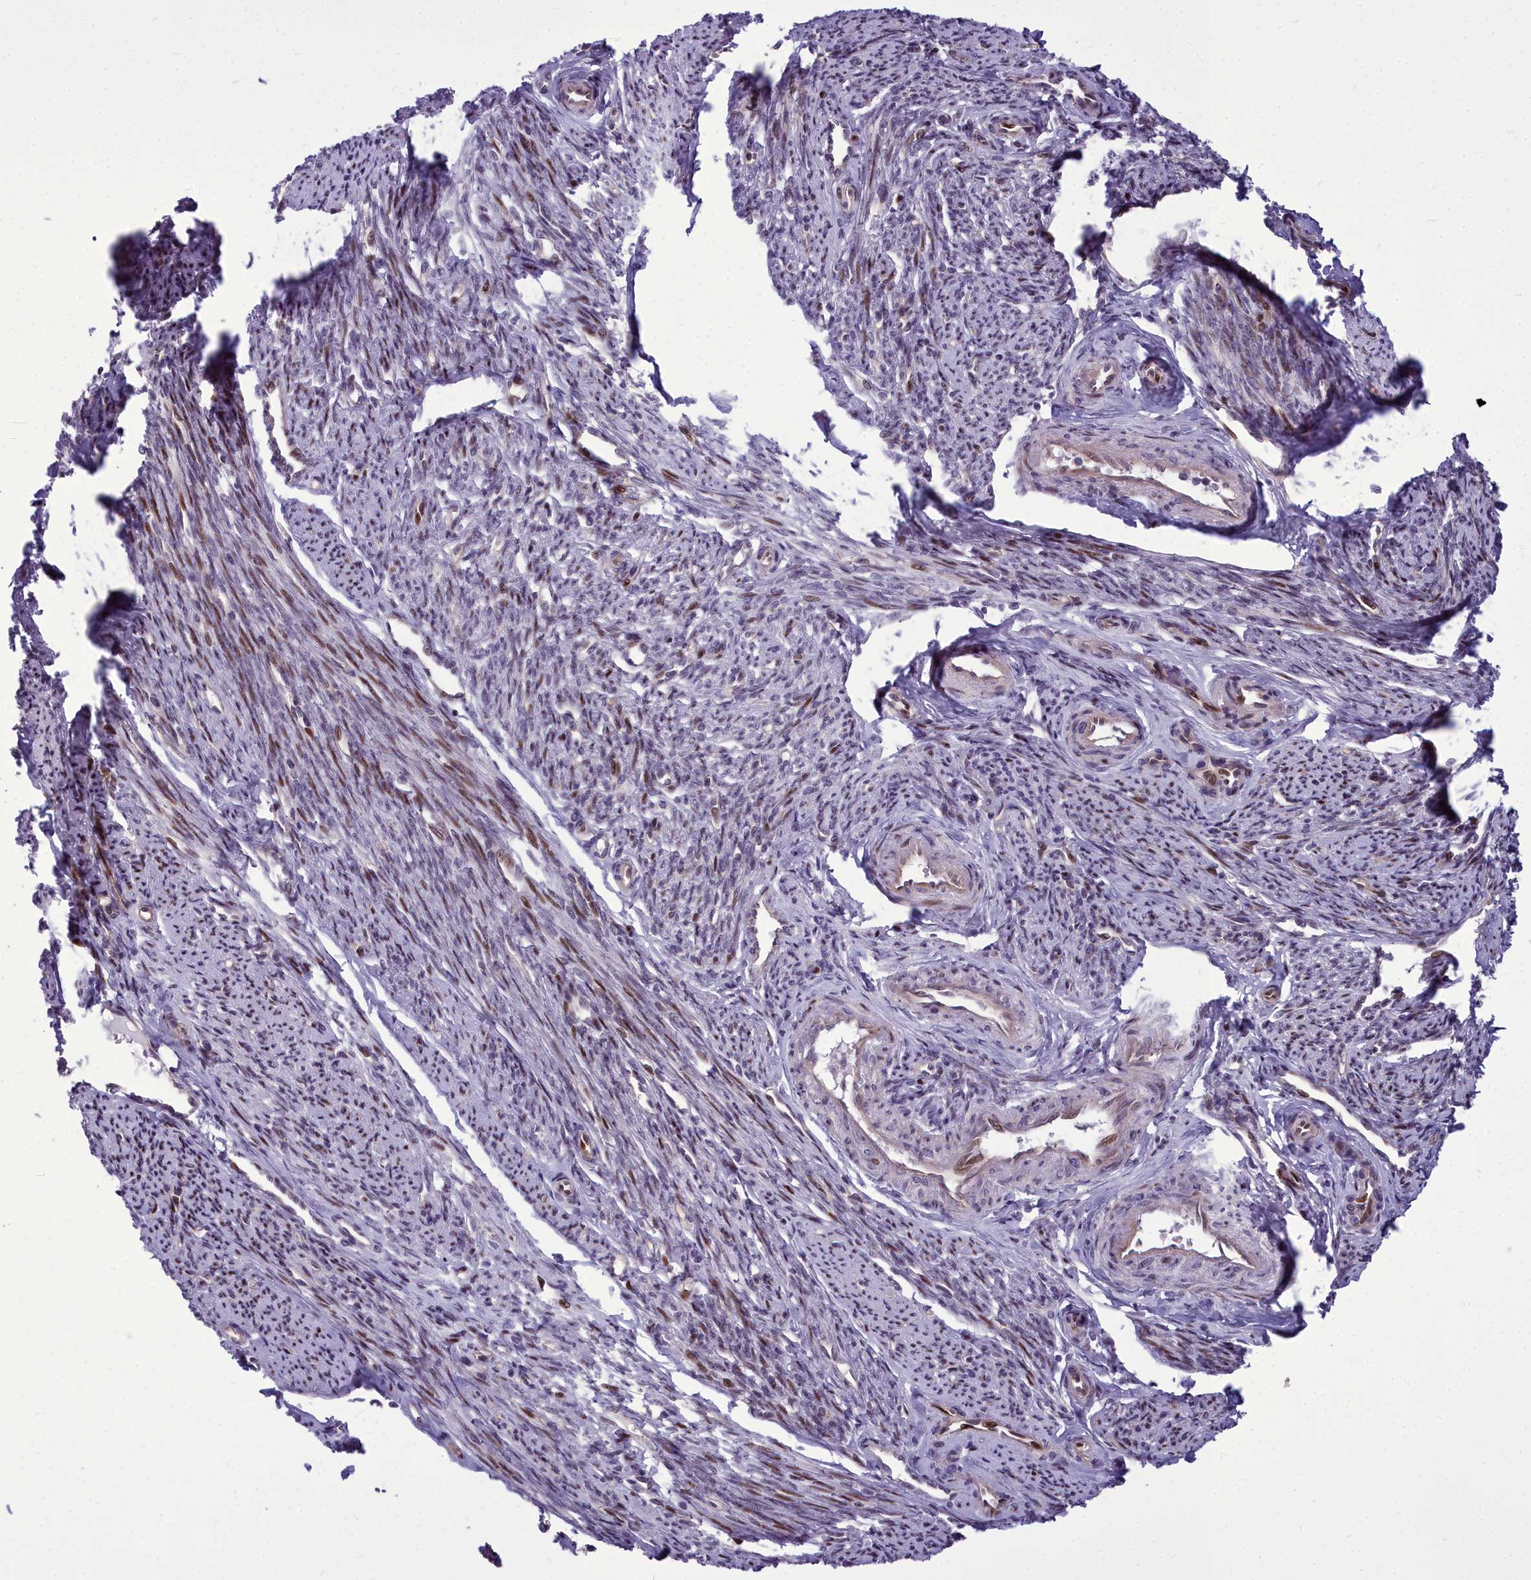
{"staining": {"intensity": "moderate", "quantity": "<25%", "location": "nuclear"}, "tissue": "smooth muscle", "cell_type": "Smooth muscle cells", "image_type": "normal", "snomed": [{"axis": "morphology", "description": "Normal tissue, NOS"}, {"axis": "topography", "description": "Smooth muscle"}, {"axis": "topography", "description": "Uterus"}], "caption": "Smooth muscle cells reveal low levels of moderate nuclear staining in about <25% of cells in benign human smooth muscle. (DAB = brown stain, brightfield microscopy at high magnification).", "gene": "AP1M1", "patient": {"sex": "female", "age": 59}}